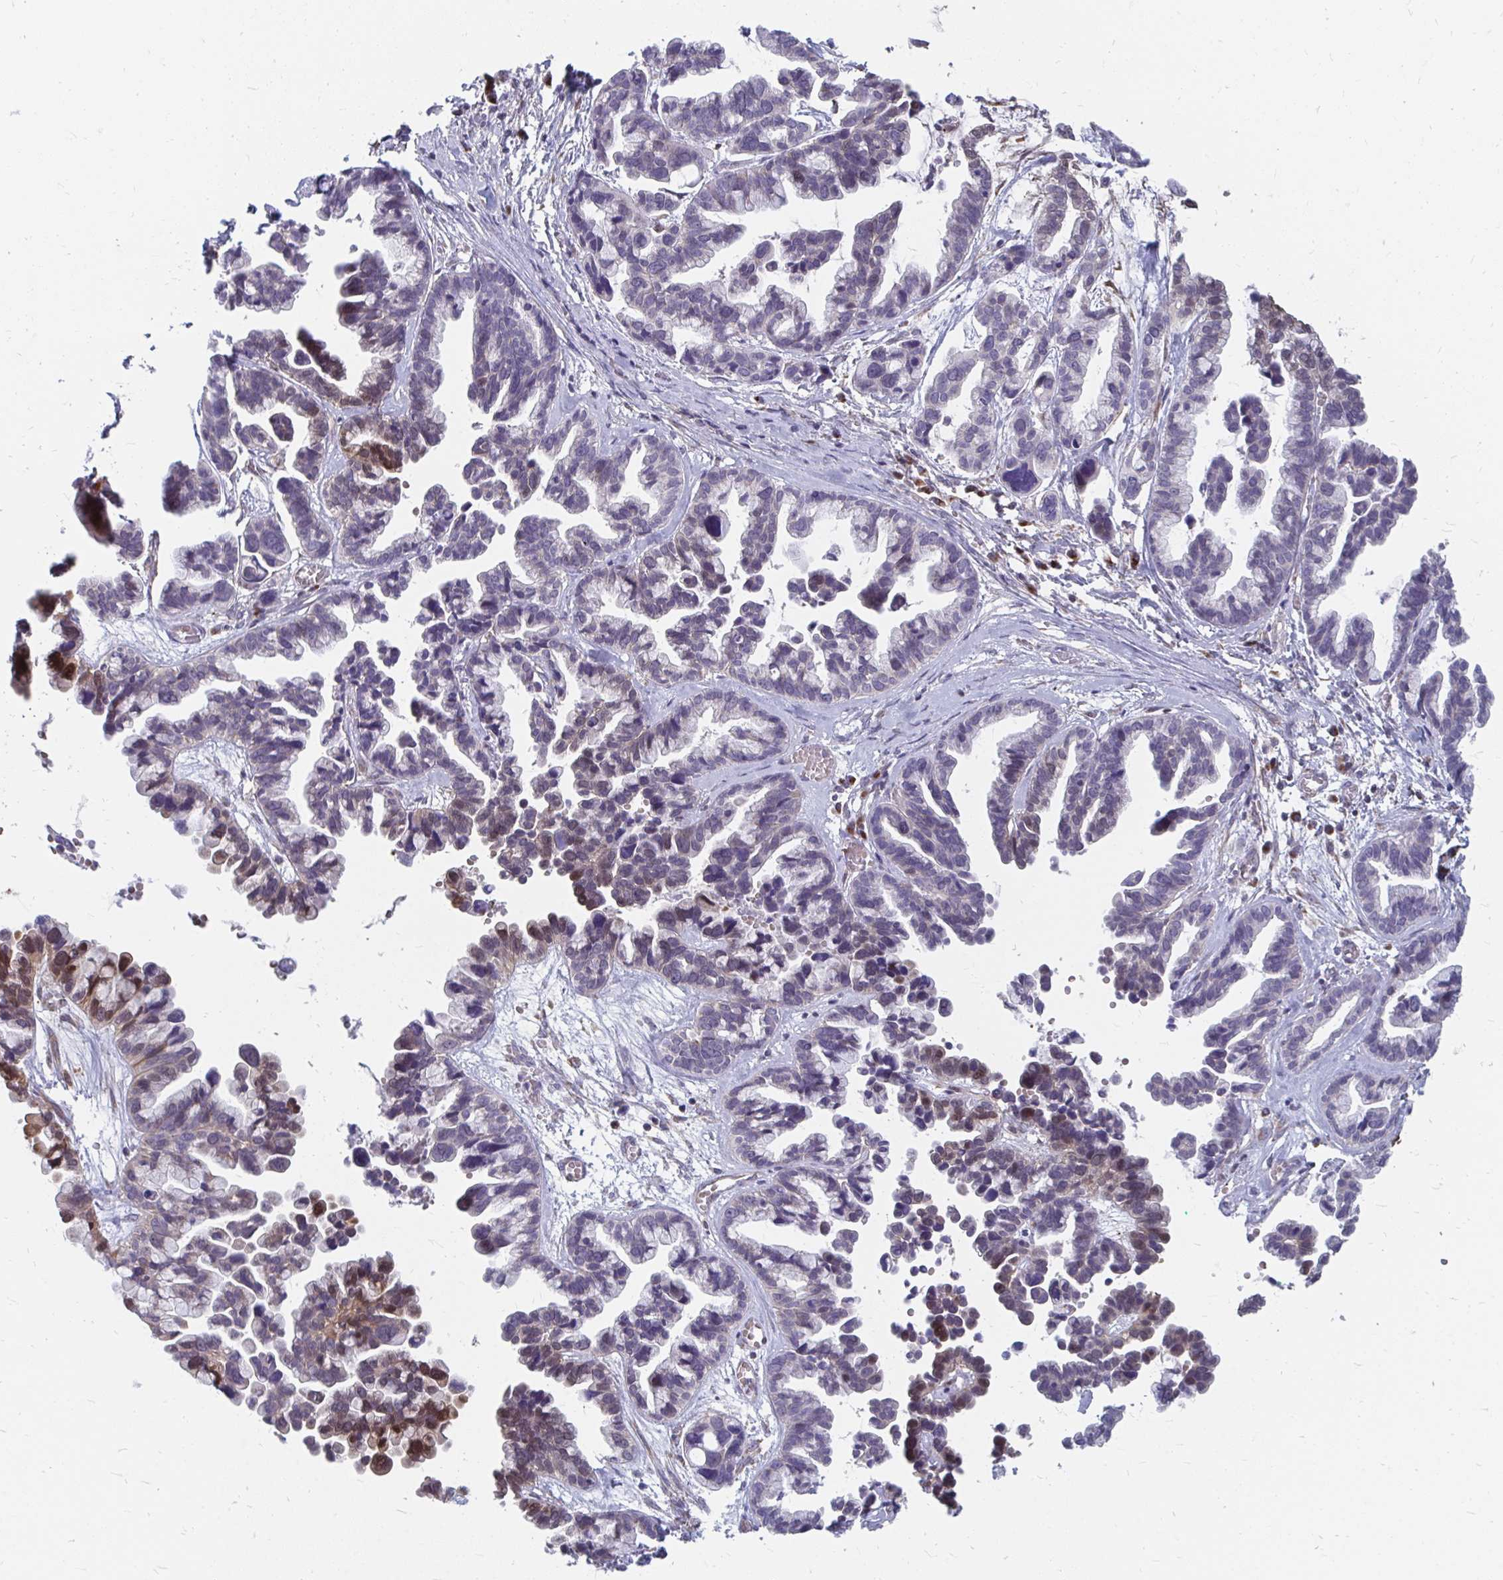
{"staining": {"intensity": "moderate", "quantity": "<25%", "location": "cytoplasmic/membranous,nuclear"}, "tissue": "ovarian cancer", "cell_type": "Tumor cells", "image_type": "cancer", "snomed": [{"axis": "morphology", "description": "Cystadenocarcinoma, serous, NOS"}, {"axis": "topography", "description": "Ovary"}], "caption": "Ovarian cancer (serous cystadenocarcinoma) stained with immunohistochemistry demonstrates moderate cytoplasmic/membranous and nuclear expression in approximately <25% of tumor cells. The protein is shown in brown color, while the nuclei are stained blue.", "gene": "PABIR3", "patient": {"sex": "female", "age": 56}}